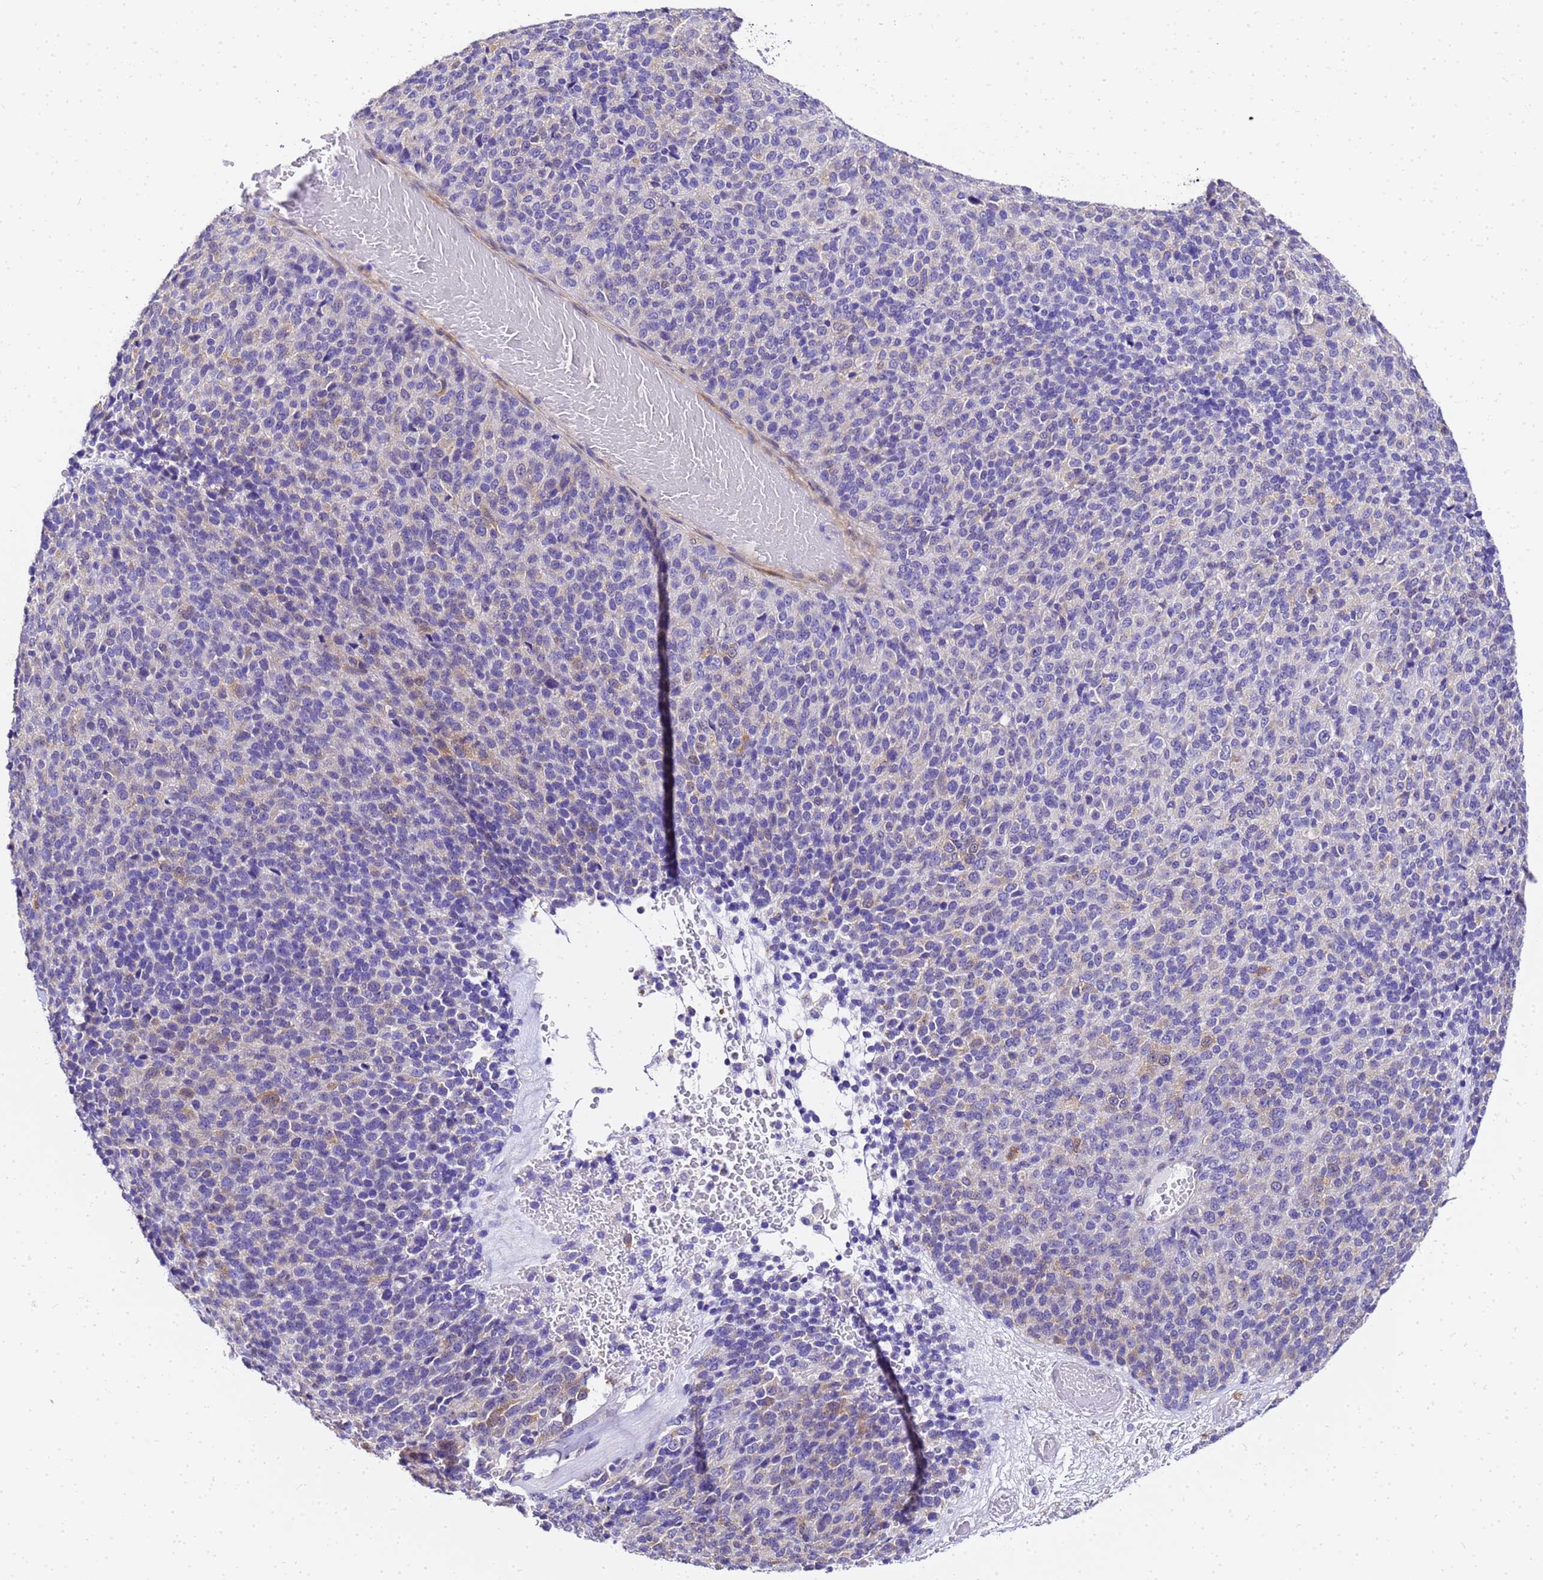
{"staining": {"intensity": "negative", "quantity": "none", "location": "none"}, "tissue": "melanoma", "cell_type": "Tumor cells", "image_type": "cancer", "snomed": [{"axis": "morphology", "description": "Malignant melanoma, Metastatic site"}, {"axis": "topography", "description": "Brain"}], "caption": "Melanoma was stained to show a protein in brown. There is no significant positivity in tumor cells.", "gene": "HSPB6", "patient": {"sex": "female", "age": 56}}